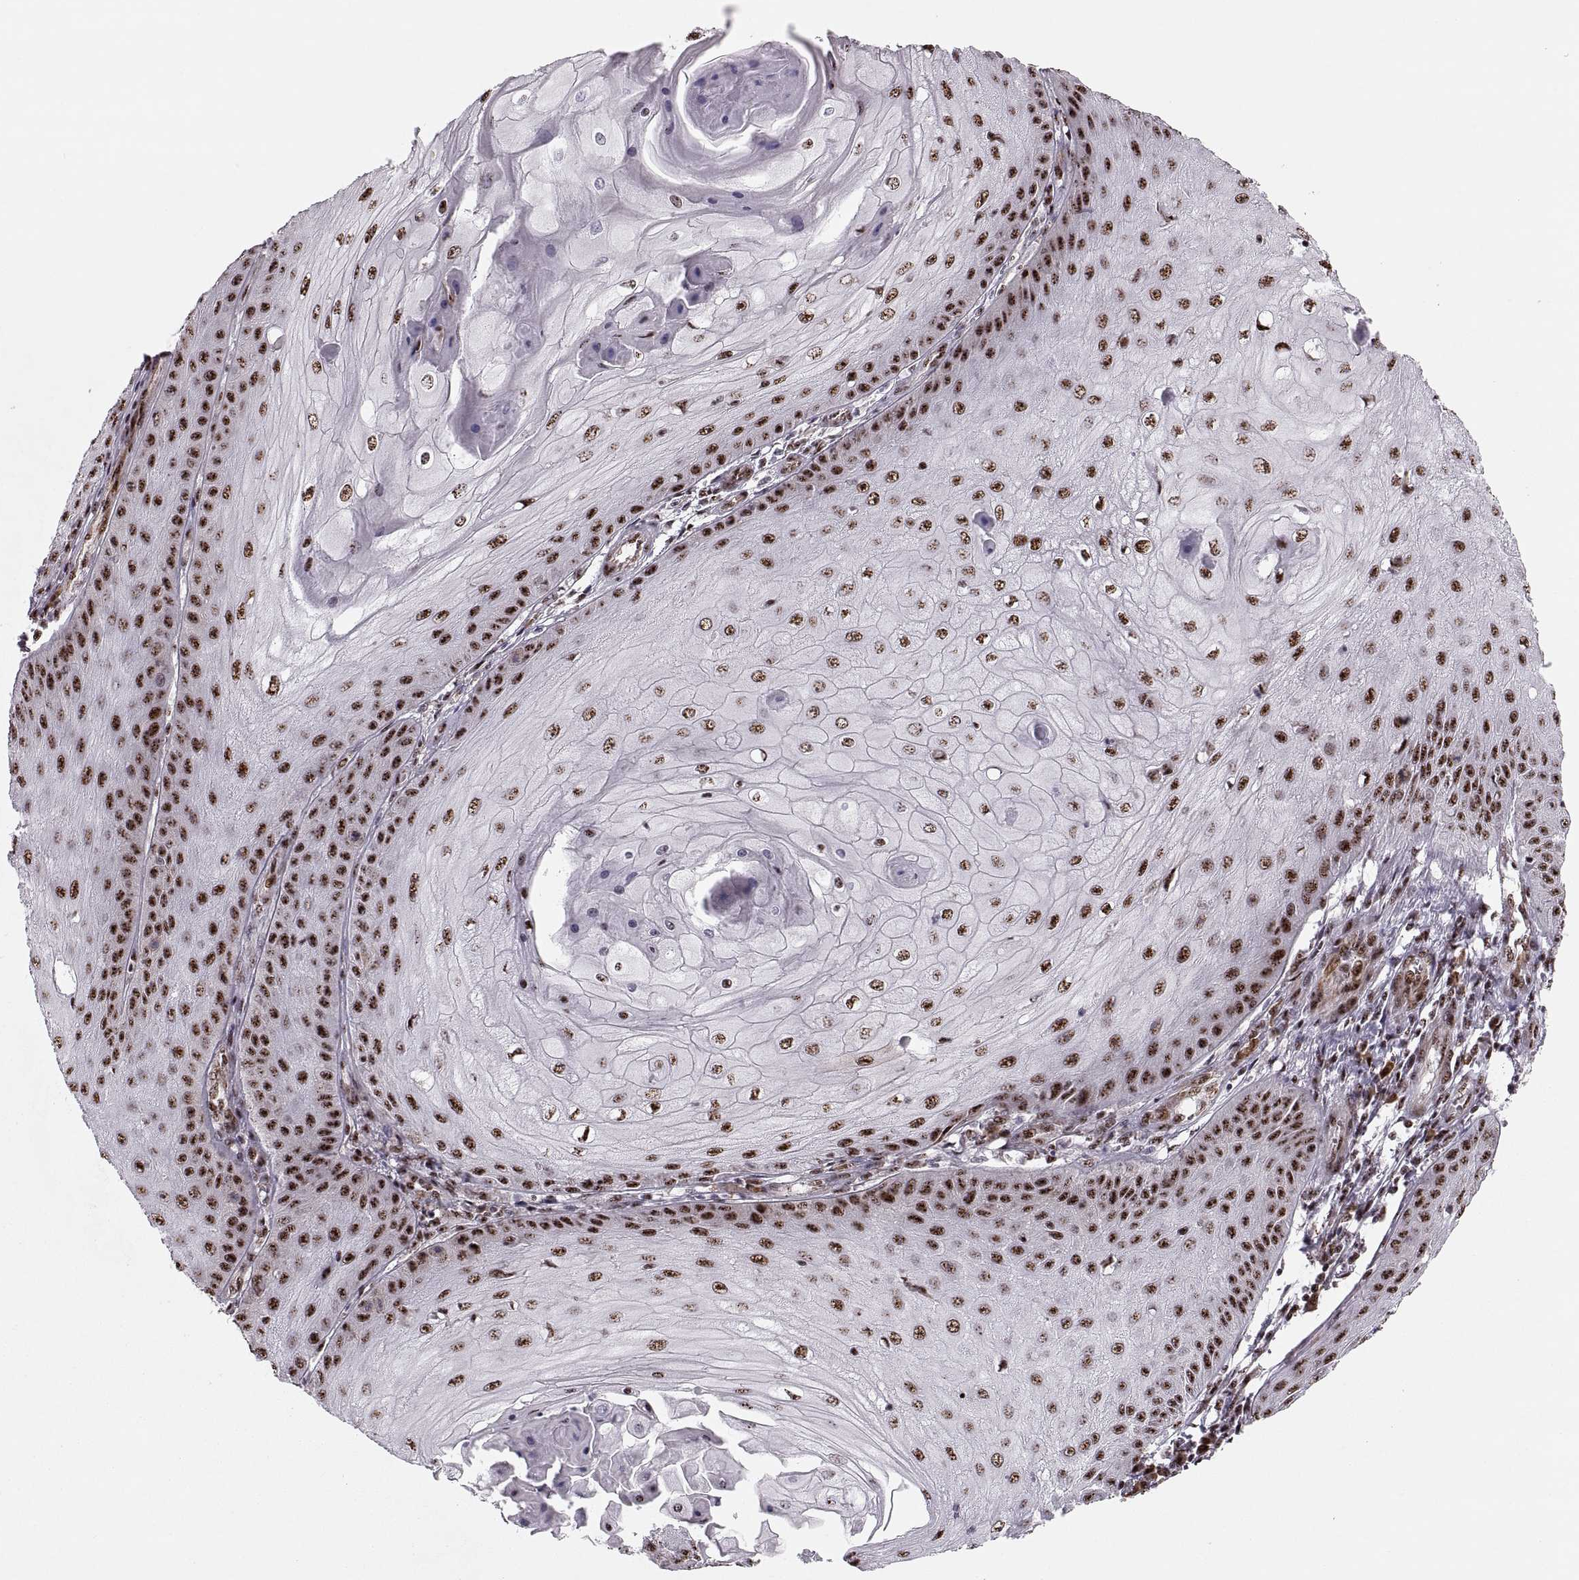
{"staining": {"intensity": "strong", "quantity": ">75%", "location": "nuclear"}, "tissue": "skin cancer", "cell_type": "Tumor cells", "image_type": "cancer", "snomed": [{"axis": "morphology", "description": "Squamous cell carcinoma, NOS"}, {"axis": "topography", "description": "Skin"}], "caption": "Immunohistochemistry (DAB (3,3'-diaminobenzidine)) staining of skin cancer (squamous cell carcinoma) shows strong nuclear protein staining in approximately >75% of tumor cells.", "gene": "ZCCHC17", "patient": {"sex": "male", "age": 70}}